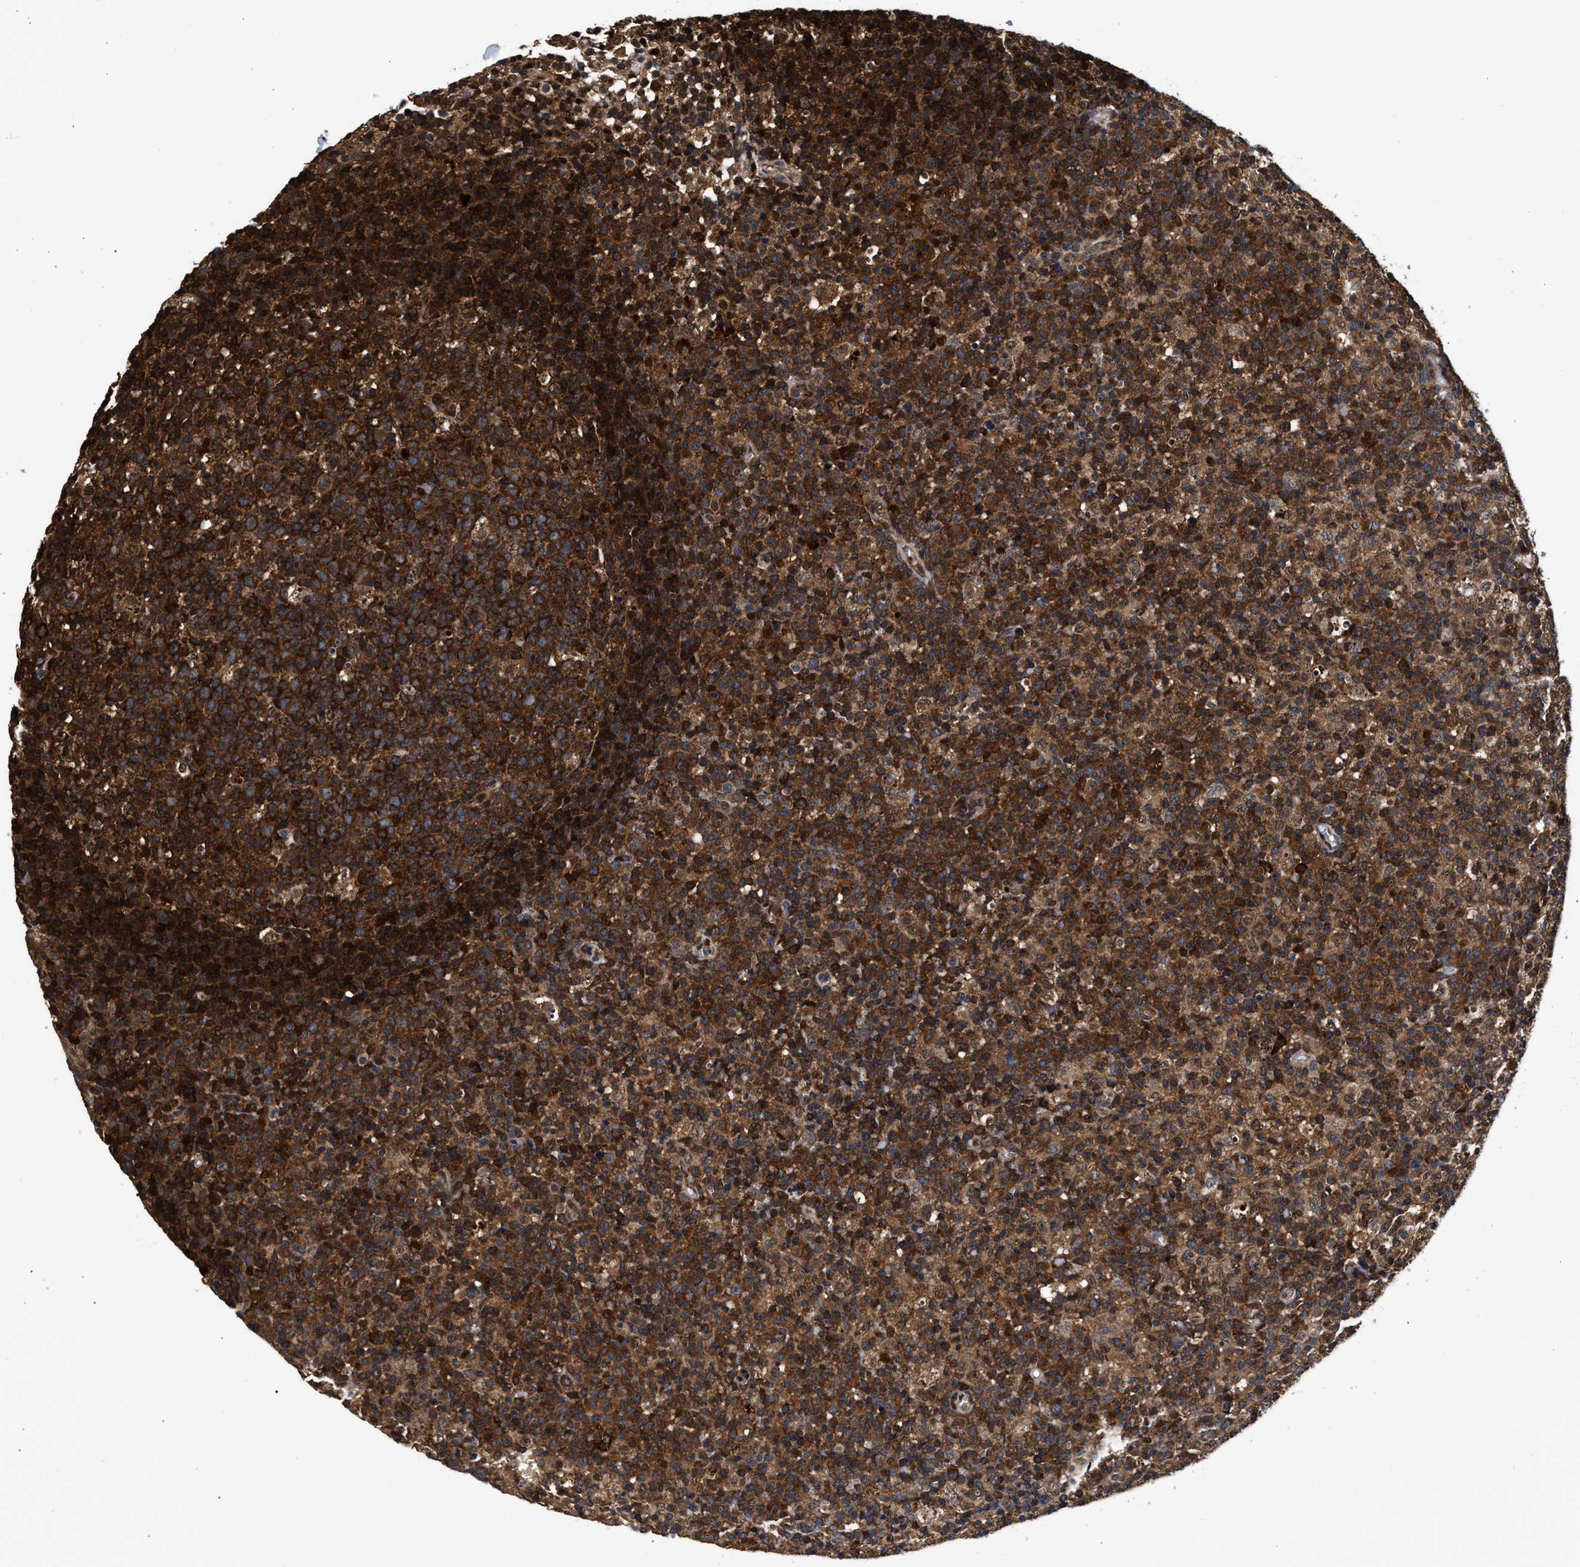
{"staining": {"intensity": "strong", "quantity": ">75%", "location": "cytoplasmic/membranous"}, "tissue": "lymph node", "cell_type": "Germinal center cells", "image_type": "normal", "snomed": [{"axis": "morphology", "description": "Normal tissue, NOS"}, {"axis": "morphology", "description": "Inflammation, NOS"}, {"axis": "topography", "description": "Lymph node"}], "caption": "Germinal center cells reveal high levels of strong cytoplasmic/membranous positivity in about >75% of cells in unremarkable human lymph node. (DAB (3,3'-diaminobenzidine) IHC, brown staining for protein, blue staining for nuclei).", "gene": "NFKB2", "patient": {"sex": "male", "age": 55}}